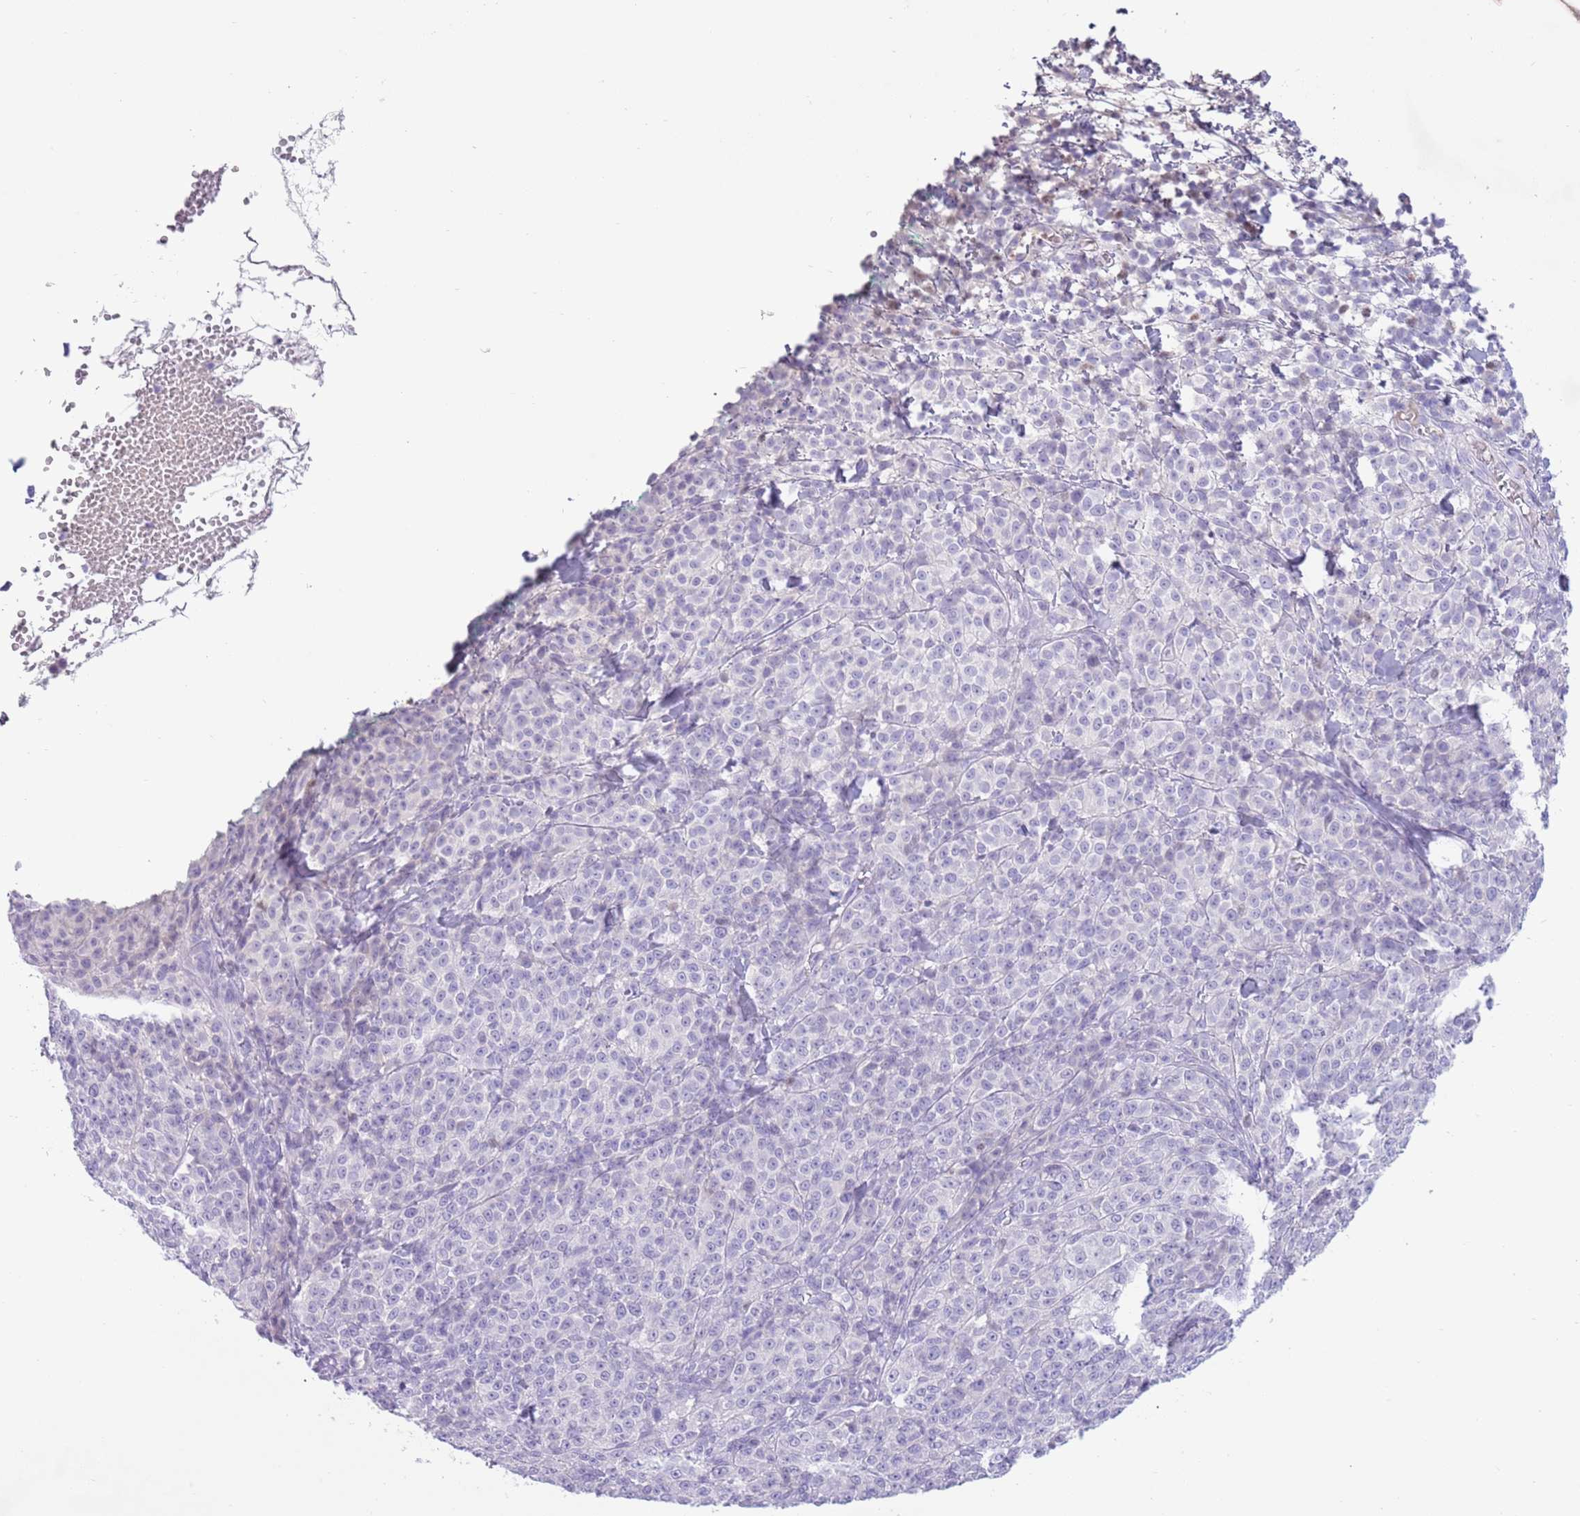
{"staining": {"intensity": "negative", "quantity": "none", "location": "none"}, "tissue": "melanoma", "cell_type": "Tumor cells", "image_type": "cancer", "snomed": [{"axis": "morphology", "description": "Normal tissue, NOS"}, {"axis": "morphology", "description": "Malignant melanoma, NOS"}, {"axis": "topography", "description": "Skin"}], "caption": "Immunohistochemistry of human melanoma reveals no positivity in tumor cells.", "gene": "TOX2", "patient": {"sex": "female", "age": 34}}